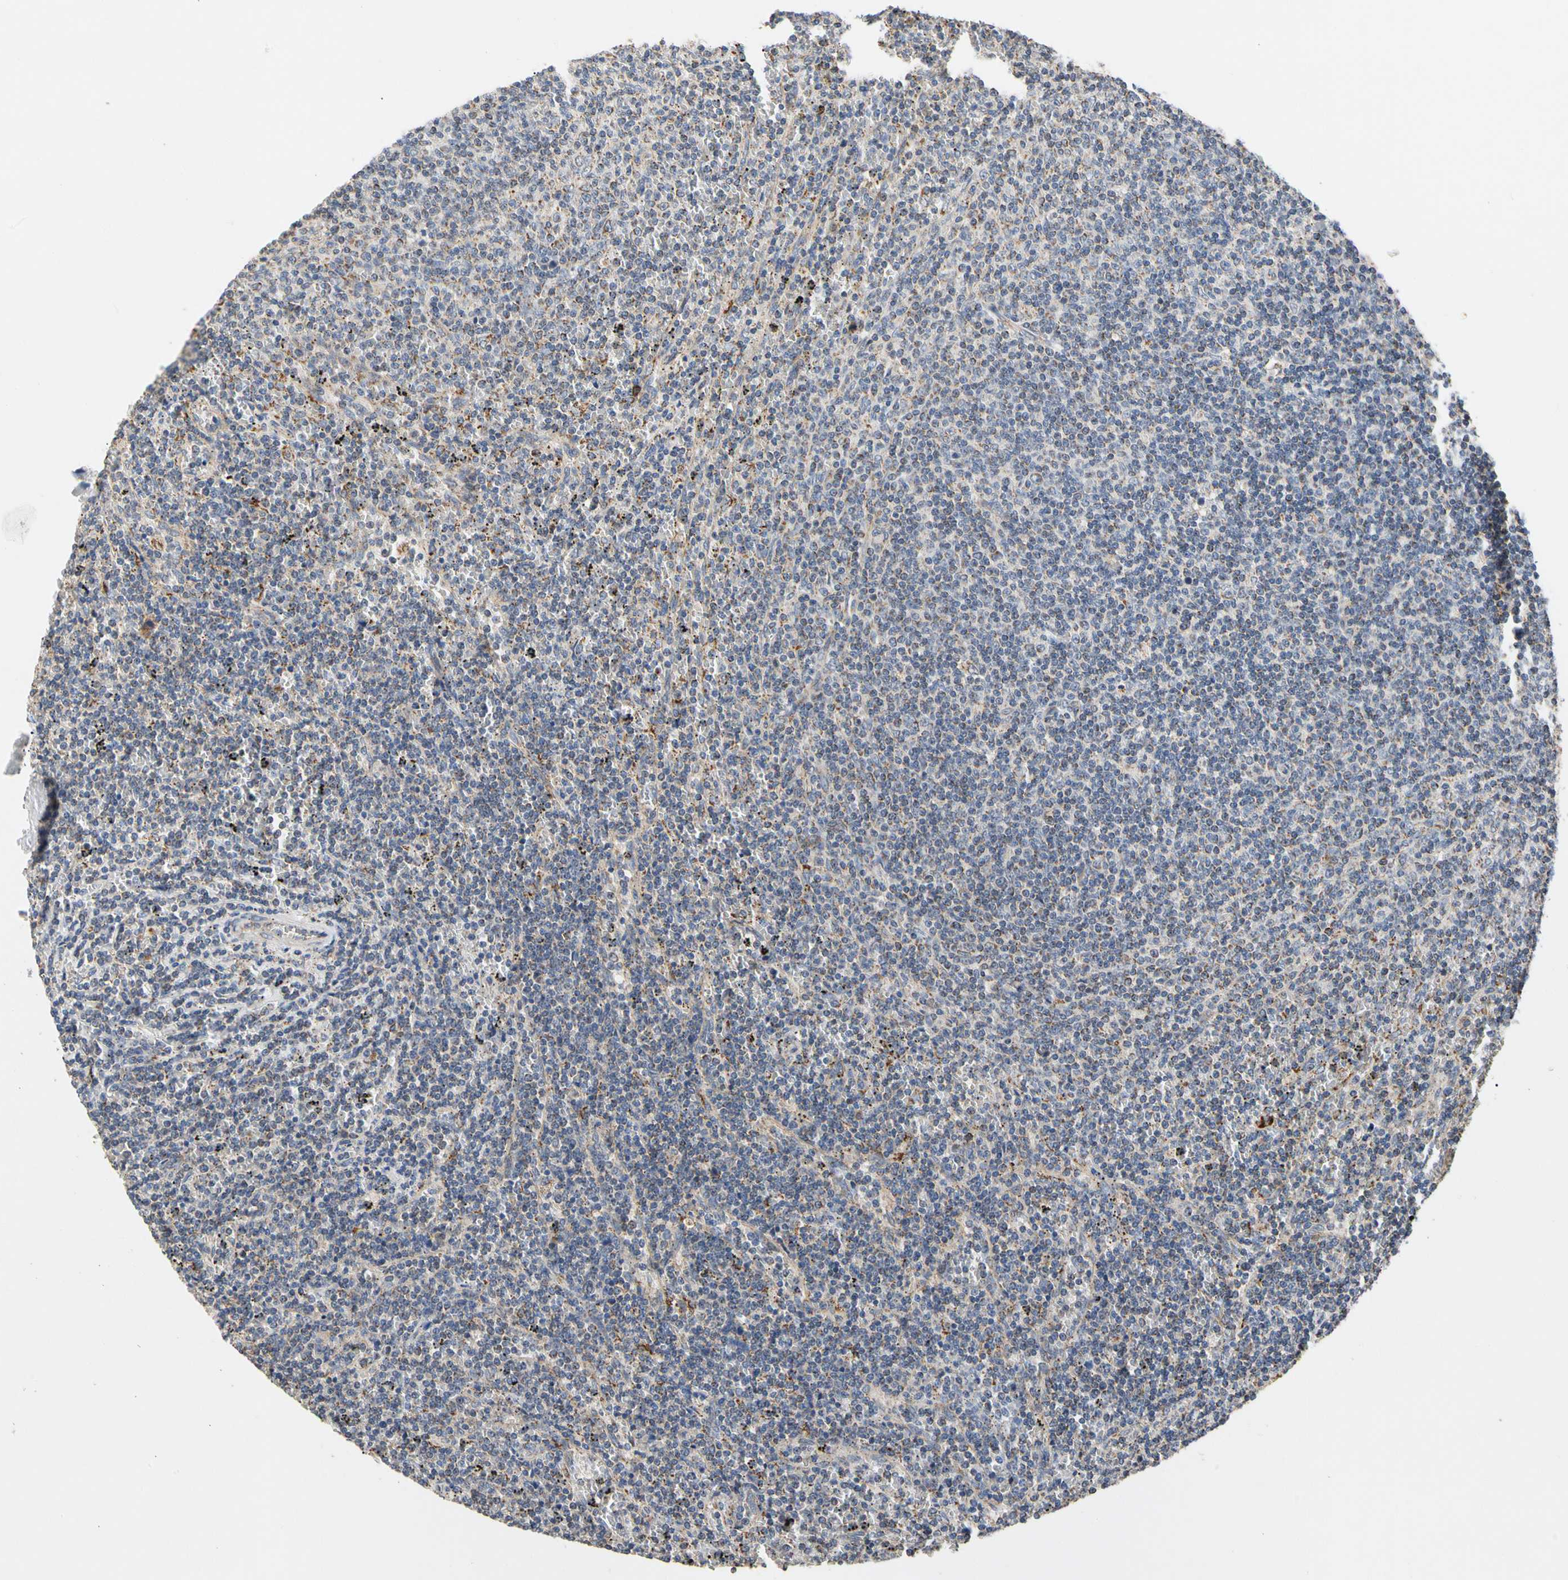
{"staining": {"intensity": "weak", "quantity": "<25%", "location": "cytoplasmic/membranous"}, "tissue": "lymphoma", "cell_type": "Tumor cells", "image_type": "cancer", "snomed": [{"axis": "morphology", "description": "Malignant lymphoma, non-Hodgkin's type, Low grade"}, {"axis": "topography", "description": "Spleen"}], "caption": "Malignant lymphoma, non-Hodgkin's type (low-grade) was stained to show a protein in brown. There is no significant staining in tumor cells.", "gene": "GPD2", "patient": {"sex": "female", "age": 50}}